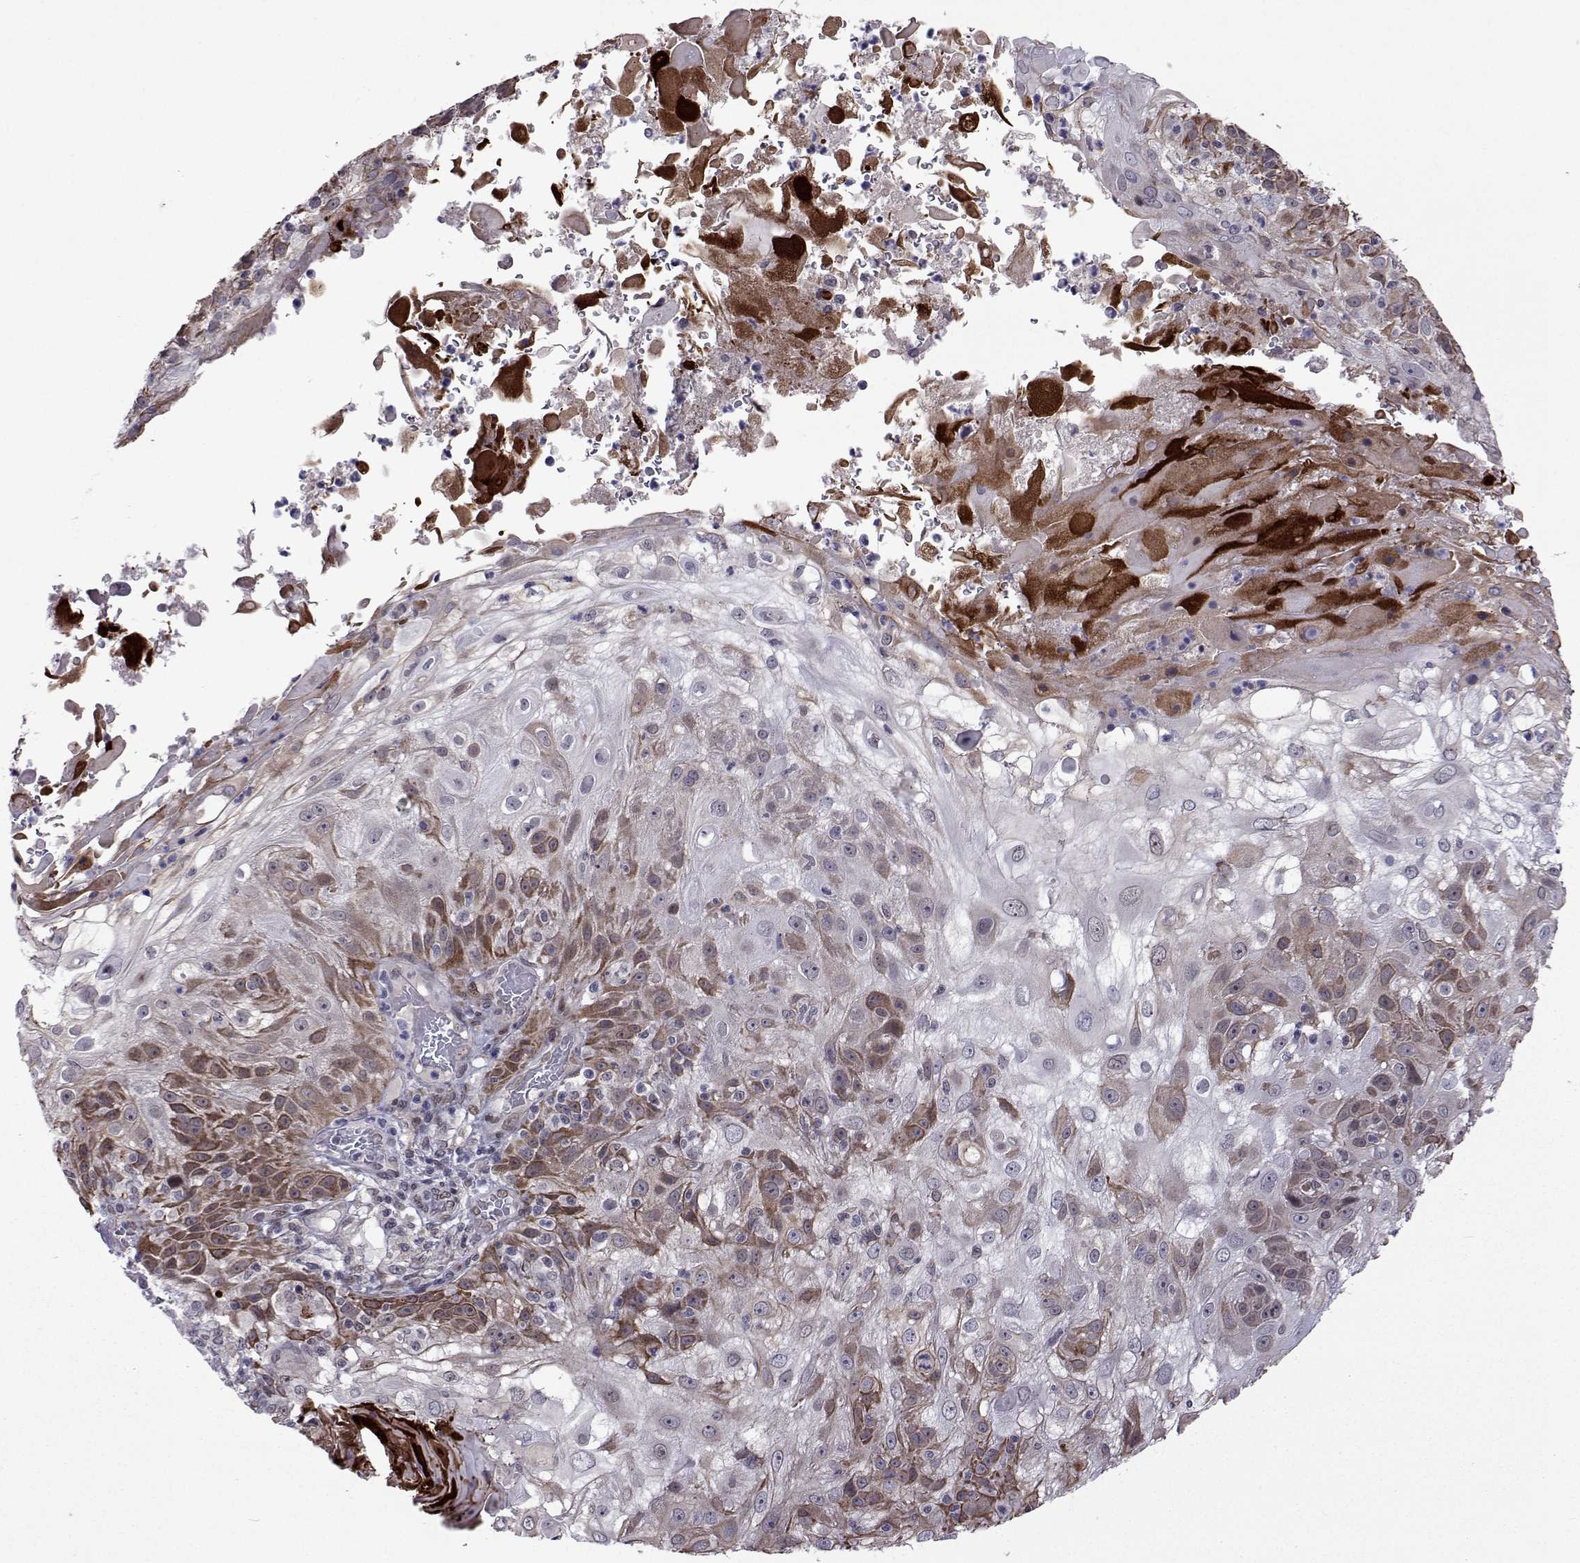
{"staining": {"intensity": "moderate", "quantity": "<25%", "location": "cytoplasmic/membranous"}, "tissue": "skin cancer", "cell_type": "Tumor cells", "image_type": "cancer", "snomed": [{"axis": "morphology", "description": "Normal tissue, NOS"}, {"axis": "morphology", "description": "Squamous cell carcinoma, NOS"}, {"axis": "topography", "description": "Skin"}], "caption": "Protein analysis of skin cancer tissue shows moderate cytoplasmic/membranous positivity in about <25% of tumor cells.", "gene": "EFCAB3", "patient": {"sex": "female", "age": 83}}